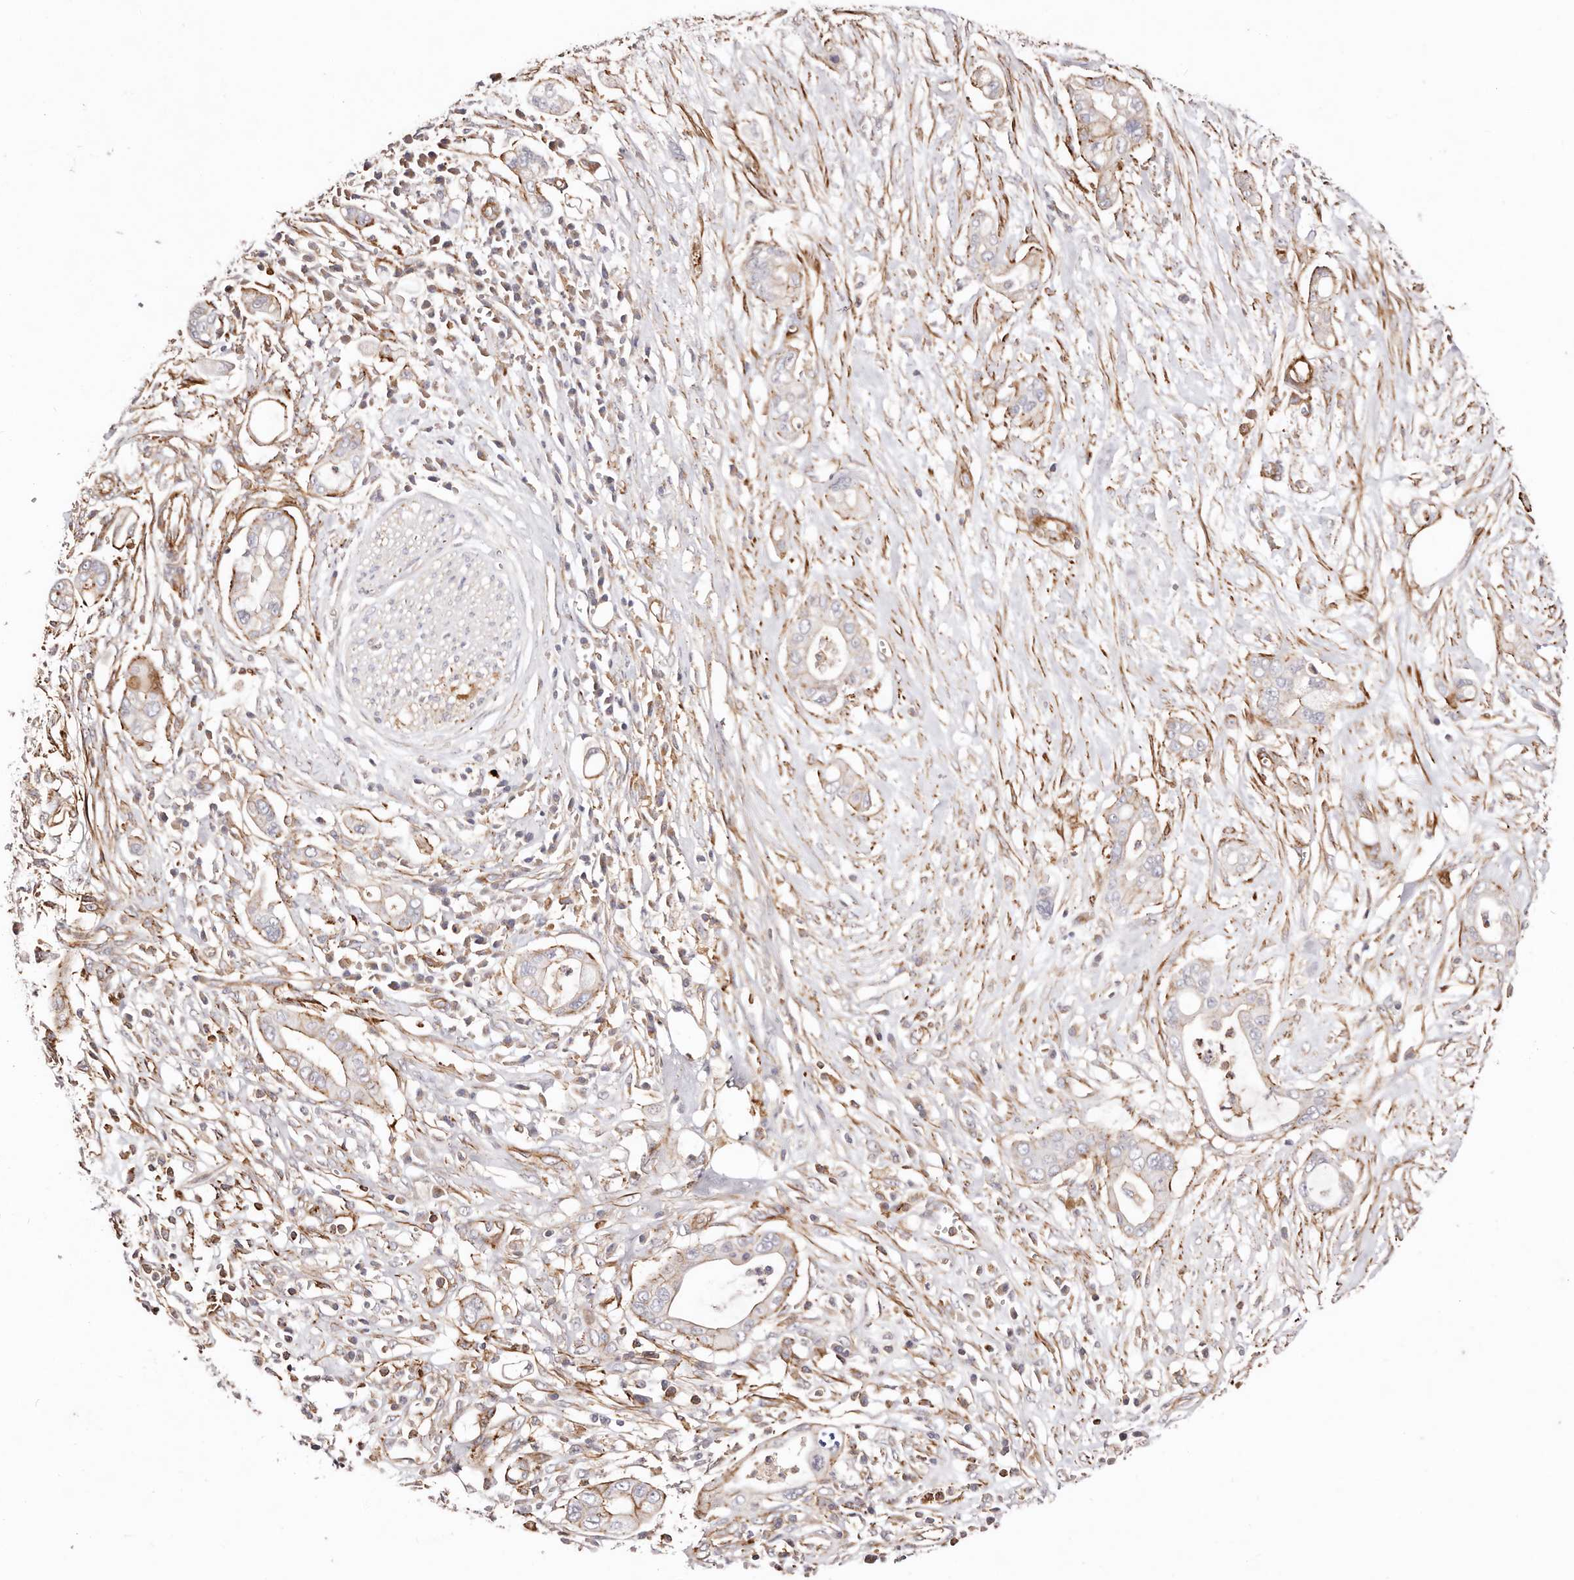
{"staining": {"intensity": "moderate", "quantity": "<25%", "location": "cytoplasmic/membranous"}, "tissue": "pancreatic cancer", "cell_type": "Tumor cells", "image_type": "cancer", "snomed": [{"axis": "morphology", "description": "Adenocarcinoma, NOS"}, {"axis": "topography", "description": "Pancreas"}], "caption": "Protein staining of pancreatic cancer tissue displays moderate cytoplasmic/membranous positivity in approximately <25% of tumor cells.", "gene": "PTPN22", "patient": {"sex": "male", "age": 68}}